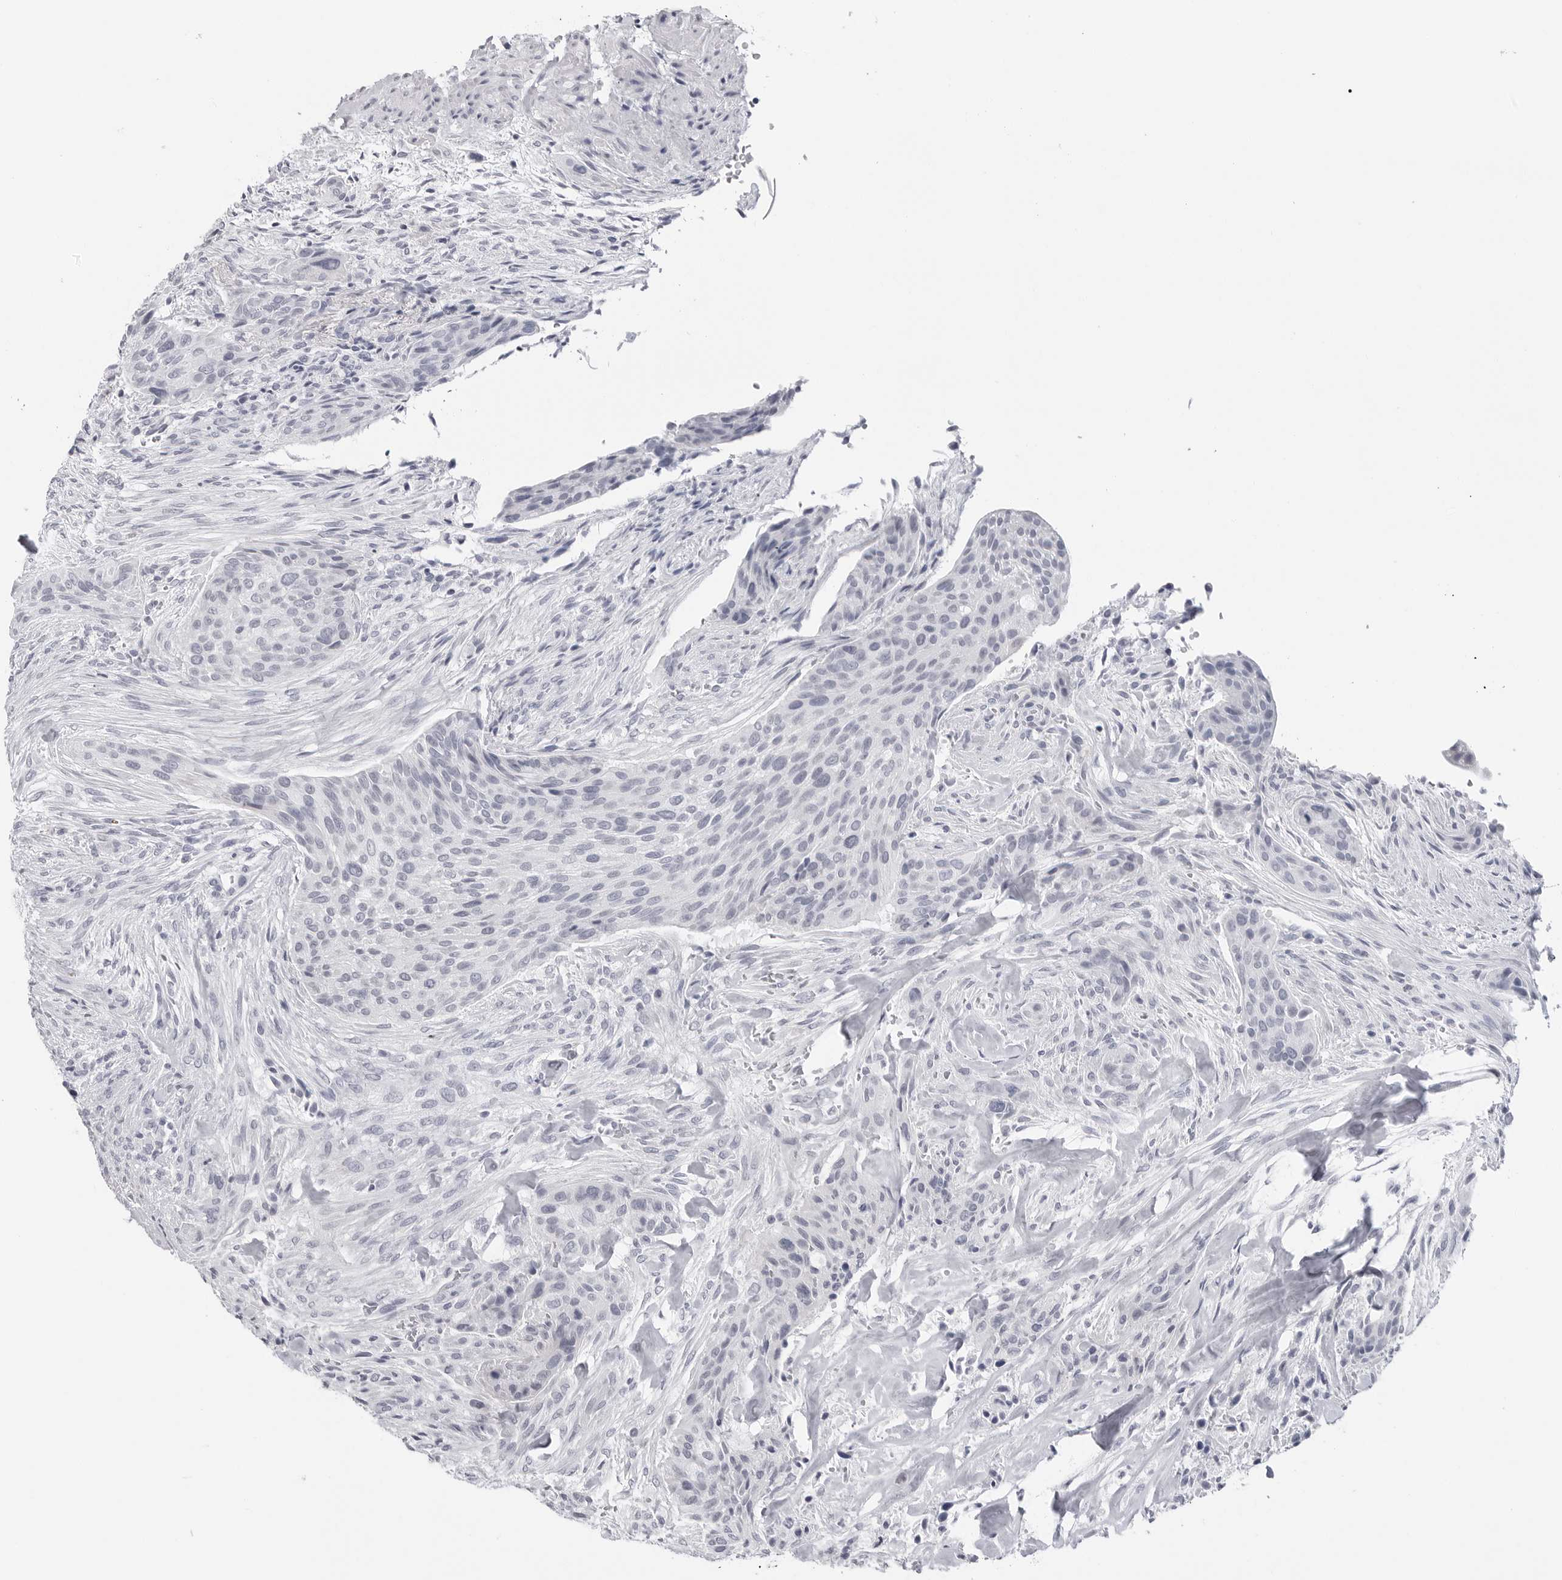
{"staining": {"intensity": "negative", "quantity": "none", "location": "none"}, "tissue": "urothelial cancer", "cell_type": "Tumor cells", "image_type": "cancer", "snomed": [{"axis": "morphology", "description": "Urothelial carcinoma, High grade"}, {"axis": "topography", "description": "Urinary bladder"}], "caption": "Immunohistochemistry (IHC) of urothelial cancer exhibits no positivity in tumor cells.", "gene": "PGA3", "patient": {"sex": "male", "age": 35}}